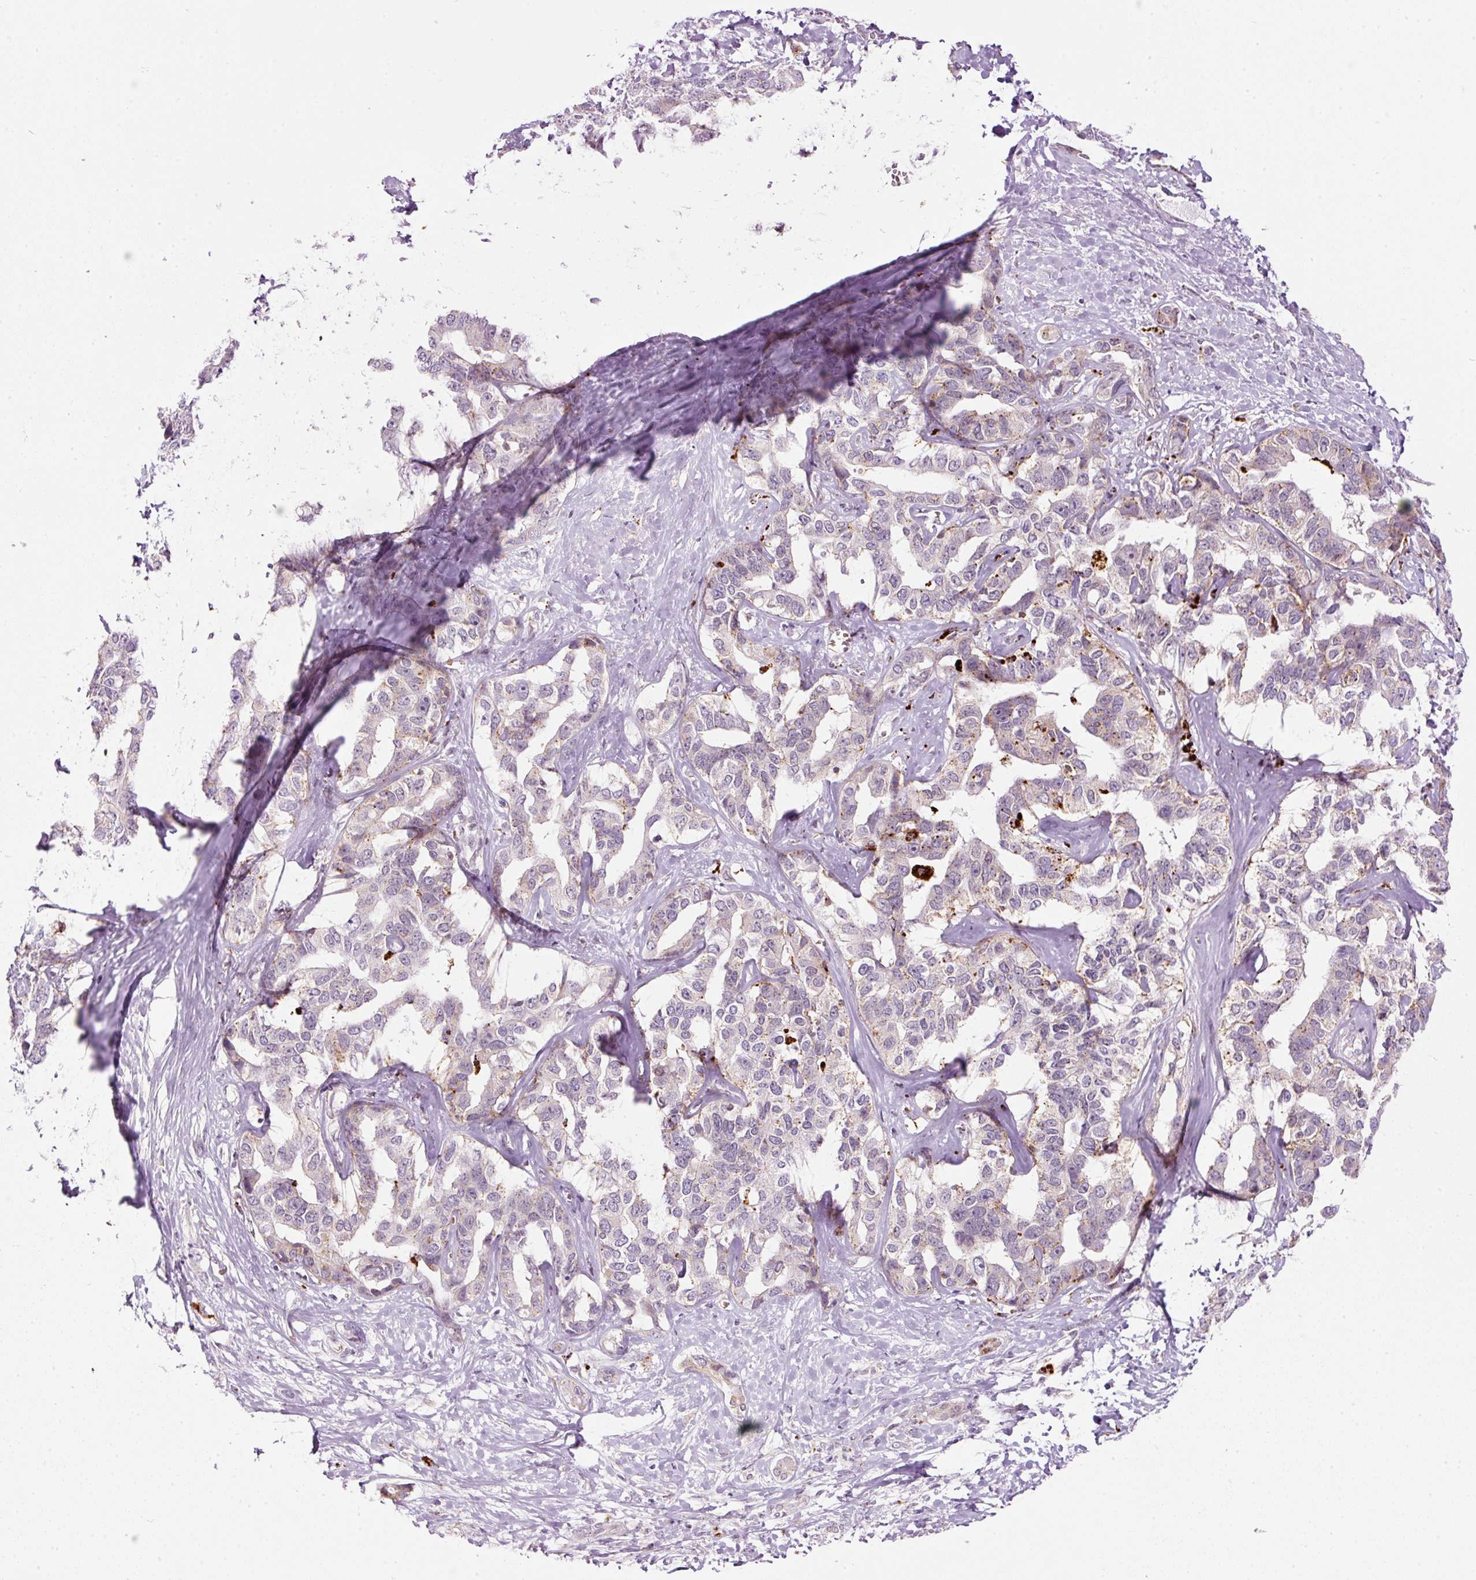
{"staining": {"intensity": "weak", "quantity": "<25%", "location": "cytoplasmic/membranous"}, "tissue": "liver cancer", "cell_type": "Tumor cells", "image_type": "cancer", "snomed": [{"axis": "morphology", "description": "Cholangiocarcinoma"}, {"axis": "topography", "description": "Liver"}], "caption": "DAB (3,3'-diaminobenzidine) immunohistochemical staining of cholangiocarcinoma (liver) reveals no significant staining in tumor cells.", "gene": "ZNF639", "patient": {"sex": "male", "age": 59}}